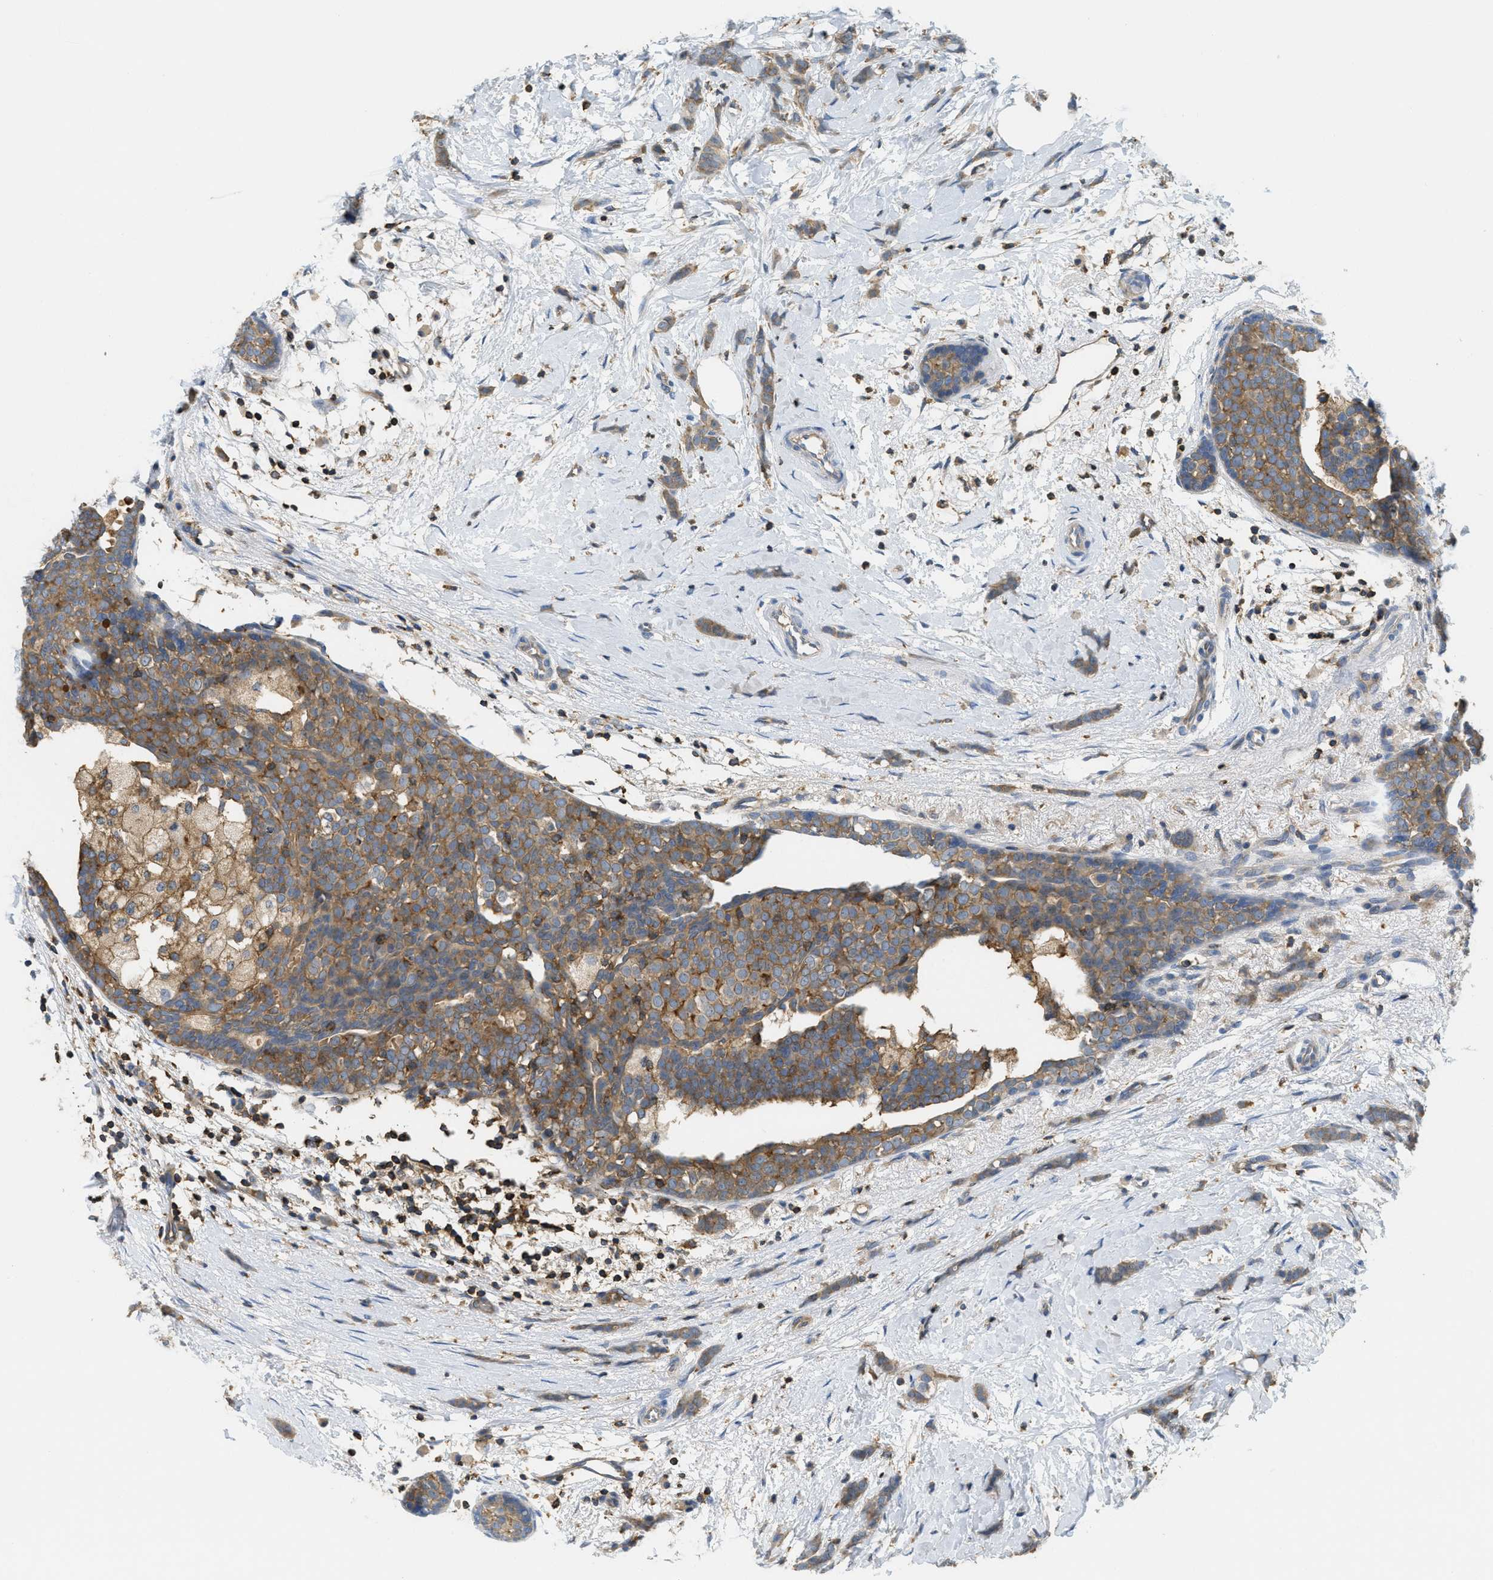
{"staining": {"intensity": "weak", "quantity": ">75%", "location": "cytoplasmic/membranous"}, "tissue": "breast cancer", "cell_type": "Tumor cells", "image_type": "cancer", "snomed": [{"axis": "morphology", "description": "Lobular carcinoma, in situ"}, {"axis": "morphology", "description": "Lobular carcinoma"}, {"axis": "topography", "description": "Breast"}], "caption": "A histopathology image showing weak cytoplasmic/membranous staining in about >75% of tumor cells in lobular carcinoma (breast), as visualized by brown immunohistochemical staining.", "gene": "GRIK2", "patient": {"sex": "female", "age": 41}}